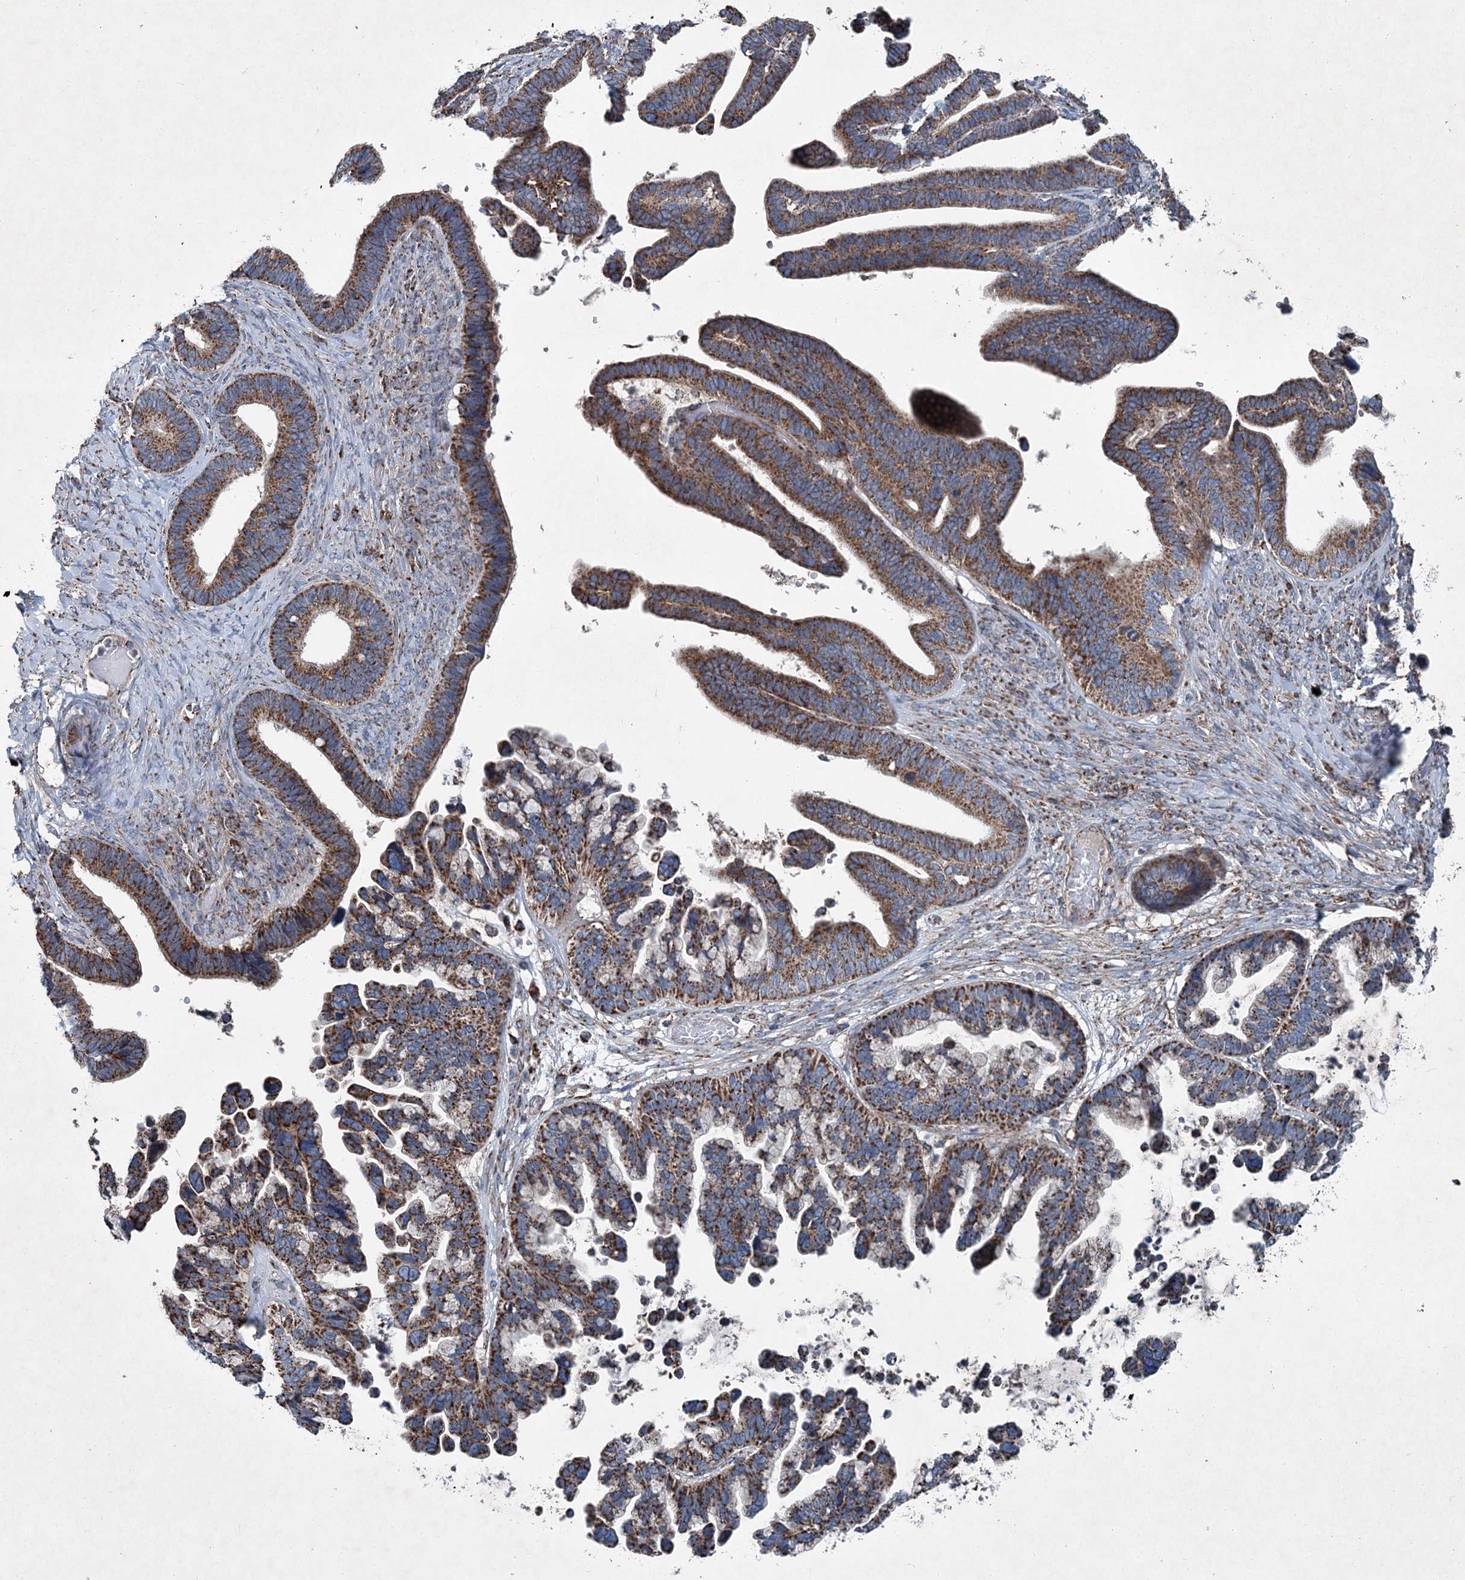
{"staining": {"intensity": "strong", "quantity": ">75%", "location": "cytoplasmic/membranous"}, "tissue": "ovarian cancer", "cell_type": "Tumor cells", "image_type": "cancer", "snomed": [{"axis": "morphology", "description": "Cystadenocarcinoma, serous, NOS"}, {"axis": "topography", "description": "Ovary"}], "caption": "Immunohistochemical staining of ovarian serous cystadenocarcinoma reveals high levels of strong cytoplasmic/membranous staining in about >75% of tumor cells.", "gene": "SPAG16", "patient": {"sex": "female", "age": 56}}